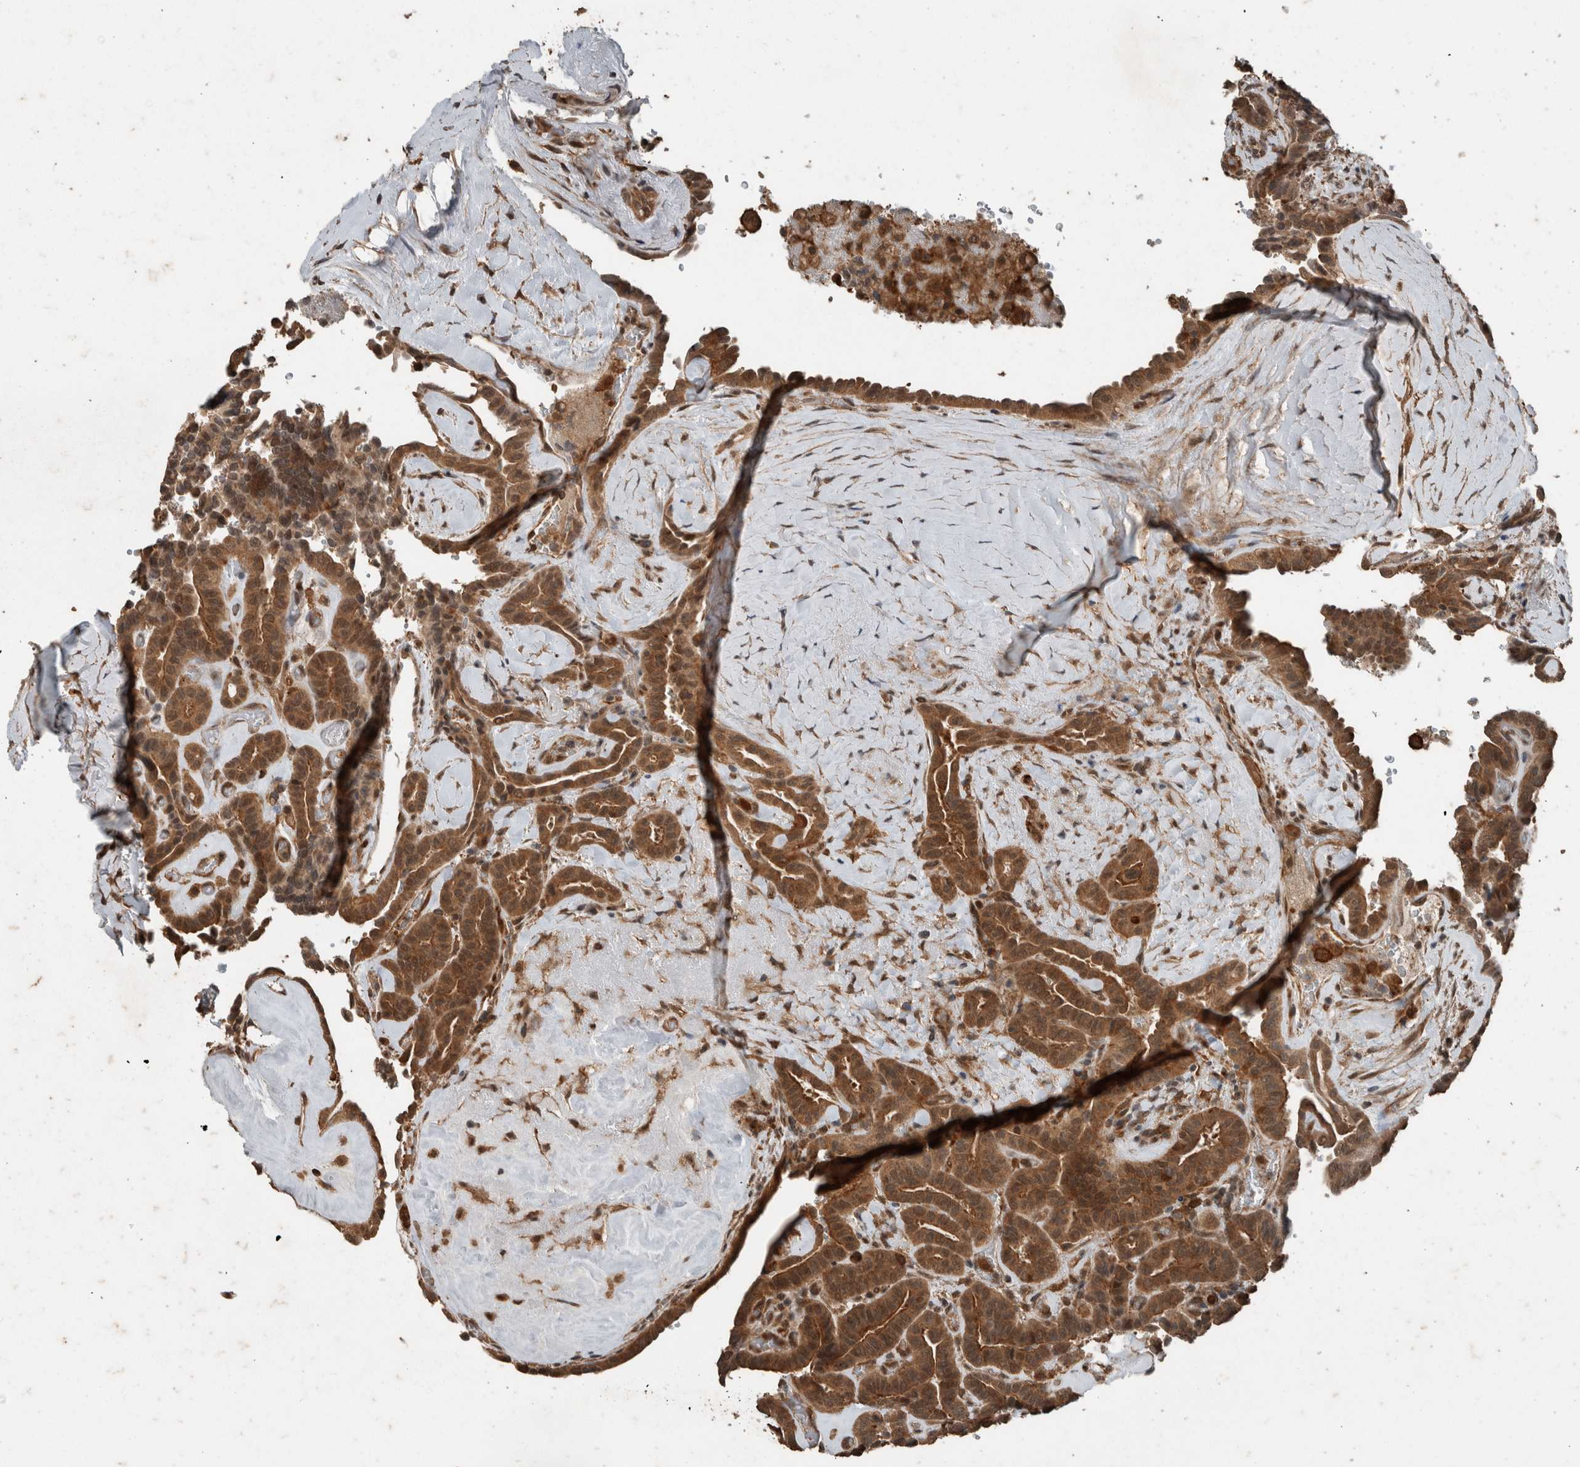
{"staining": {"intensity": "moderate", "quantity": ">75%", "location": "cytoplasmic/membranous,nuclear"}, "tissue": "thyroid cancer", "cell_type": "Tumor cells", "image_type": "cancer", "snomed": [{"axis": "morphology", "description": "Papillary adenocarcinoma, NOS"}, {"axis": "topography", "description": "Thyroid gland"}], "caption": "Protein staining by IHC reveals moderate cytoplasmic/membranous and nuclear expression in approximately >75% of tumor cells in papillary adenocarcinoma (thyroid).", "gene": "MYO1E", "patient": {"sex": "male", "age": 77}}